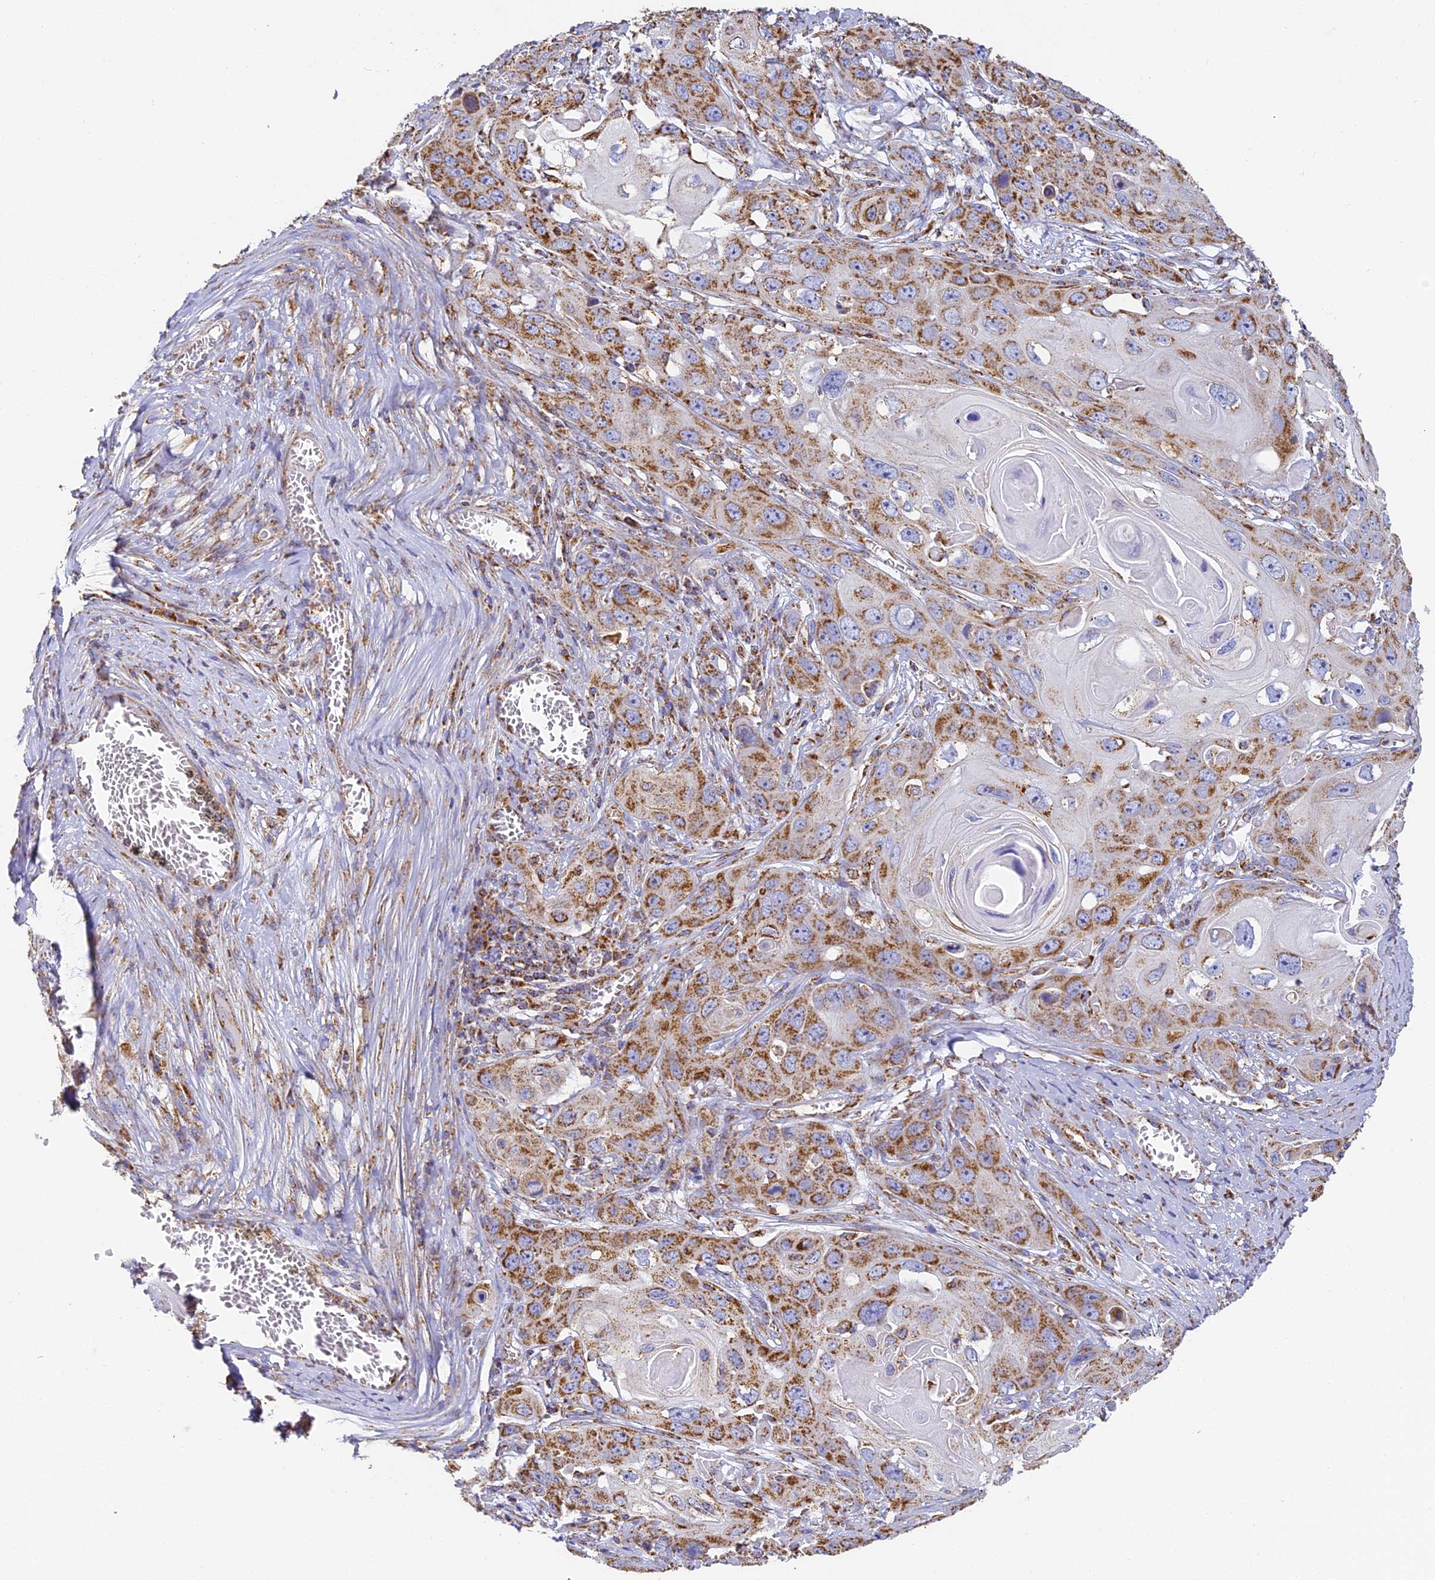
{"staining": {"intensity": "strong", "quantity": ">75%", "location": "cytoplasmic/membranous"}, "tissue": "skin cancer", "cell_type": "Tumor cells", "image_type": "cancer", "snomed": [{"axis": "morphology", "description": "Squamous cell carcinoma, NOS"}, {"axis": "topography", "description": "Skin"}], "caption": "Brown immunohistochemical staining in human skin squamous cell carcinoma displays strong cytoplasmic/membranous staining in approximately >75% of tumor cells.", "gene": "COX6C", "patient": {"sex": "male", "age": 55}}